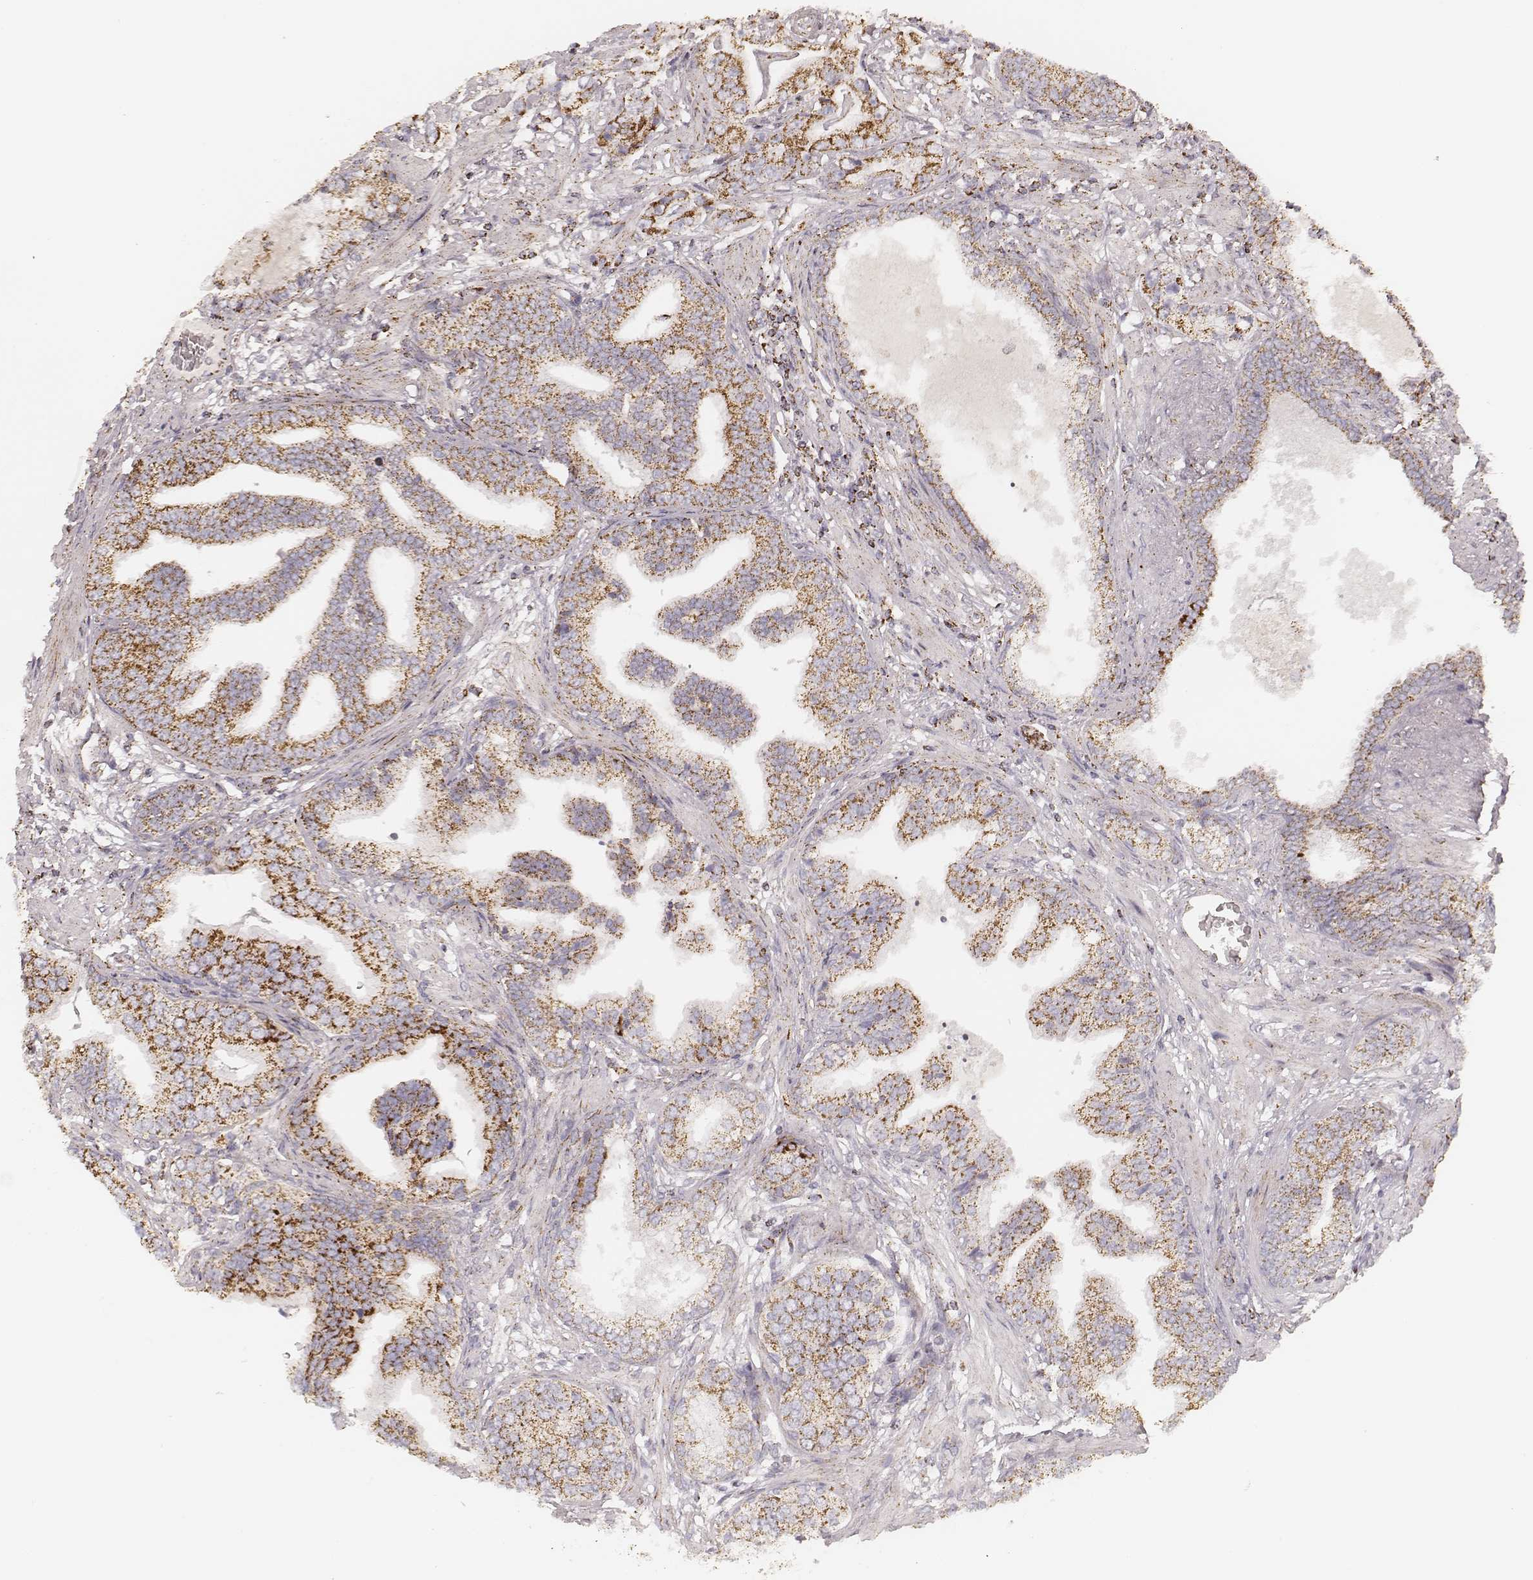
{"staining": {"intensity": "moderate", "quantity": ">75%", "location": "nuclear"}, "tissue": "prostate cancer", "cell_type": "Tumor cells", "image_type": "cancer", "snomed": [{"axis": "morphology", "description": "Adenocarcinoma, NOS"}, {"axis": "topography", "description": "Prostate"}], "caption": "Tumor cells show medium levels of moderate nuclear expression in approximately >75% of cells in human prostate cancer.", "gene": "CS", "patient": {"sex": "male", "age": 64}}